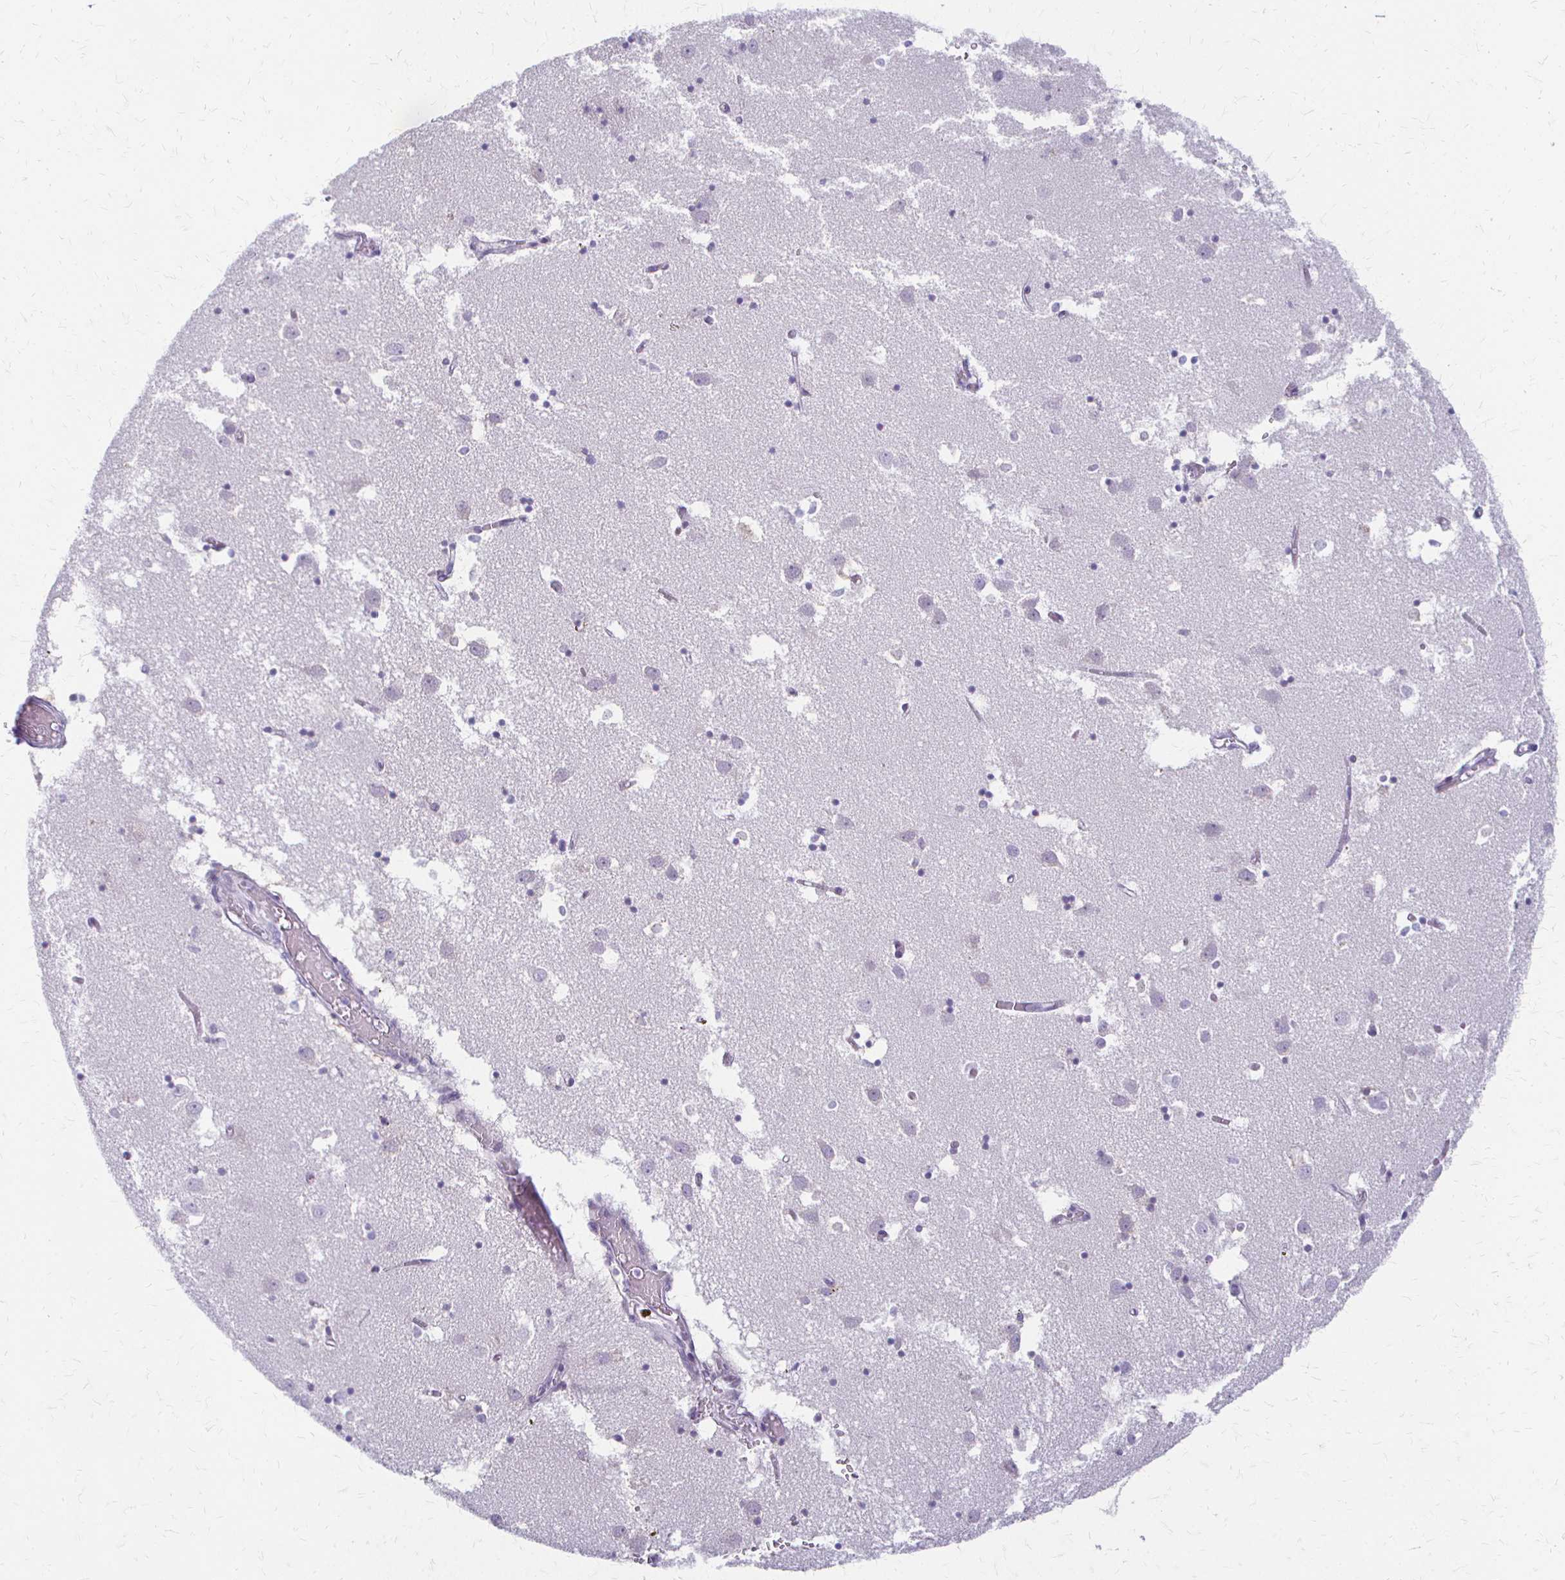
{"staining": {"intensity": "negative", "quantity": "none", "location": "none"}, "tissue": "caudate", "cell_type": "Glial cells", "image_type": "normal", "snomed": [{"axis": "morphology", "description": "Normal tissue, NOS"}, {"axis": "topography", "description": "Lateral ventricle wall"}], "caption": "Photomicrograph shows no significant protein staining in glial cells of unremarkable caudate.", "gene": "ACP5", "patient": {"sex": "male", "age": 70}}